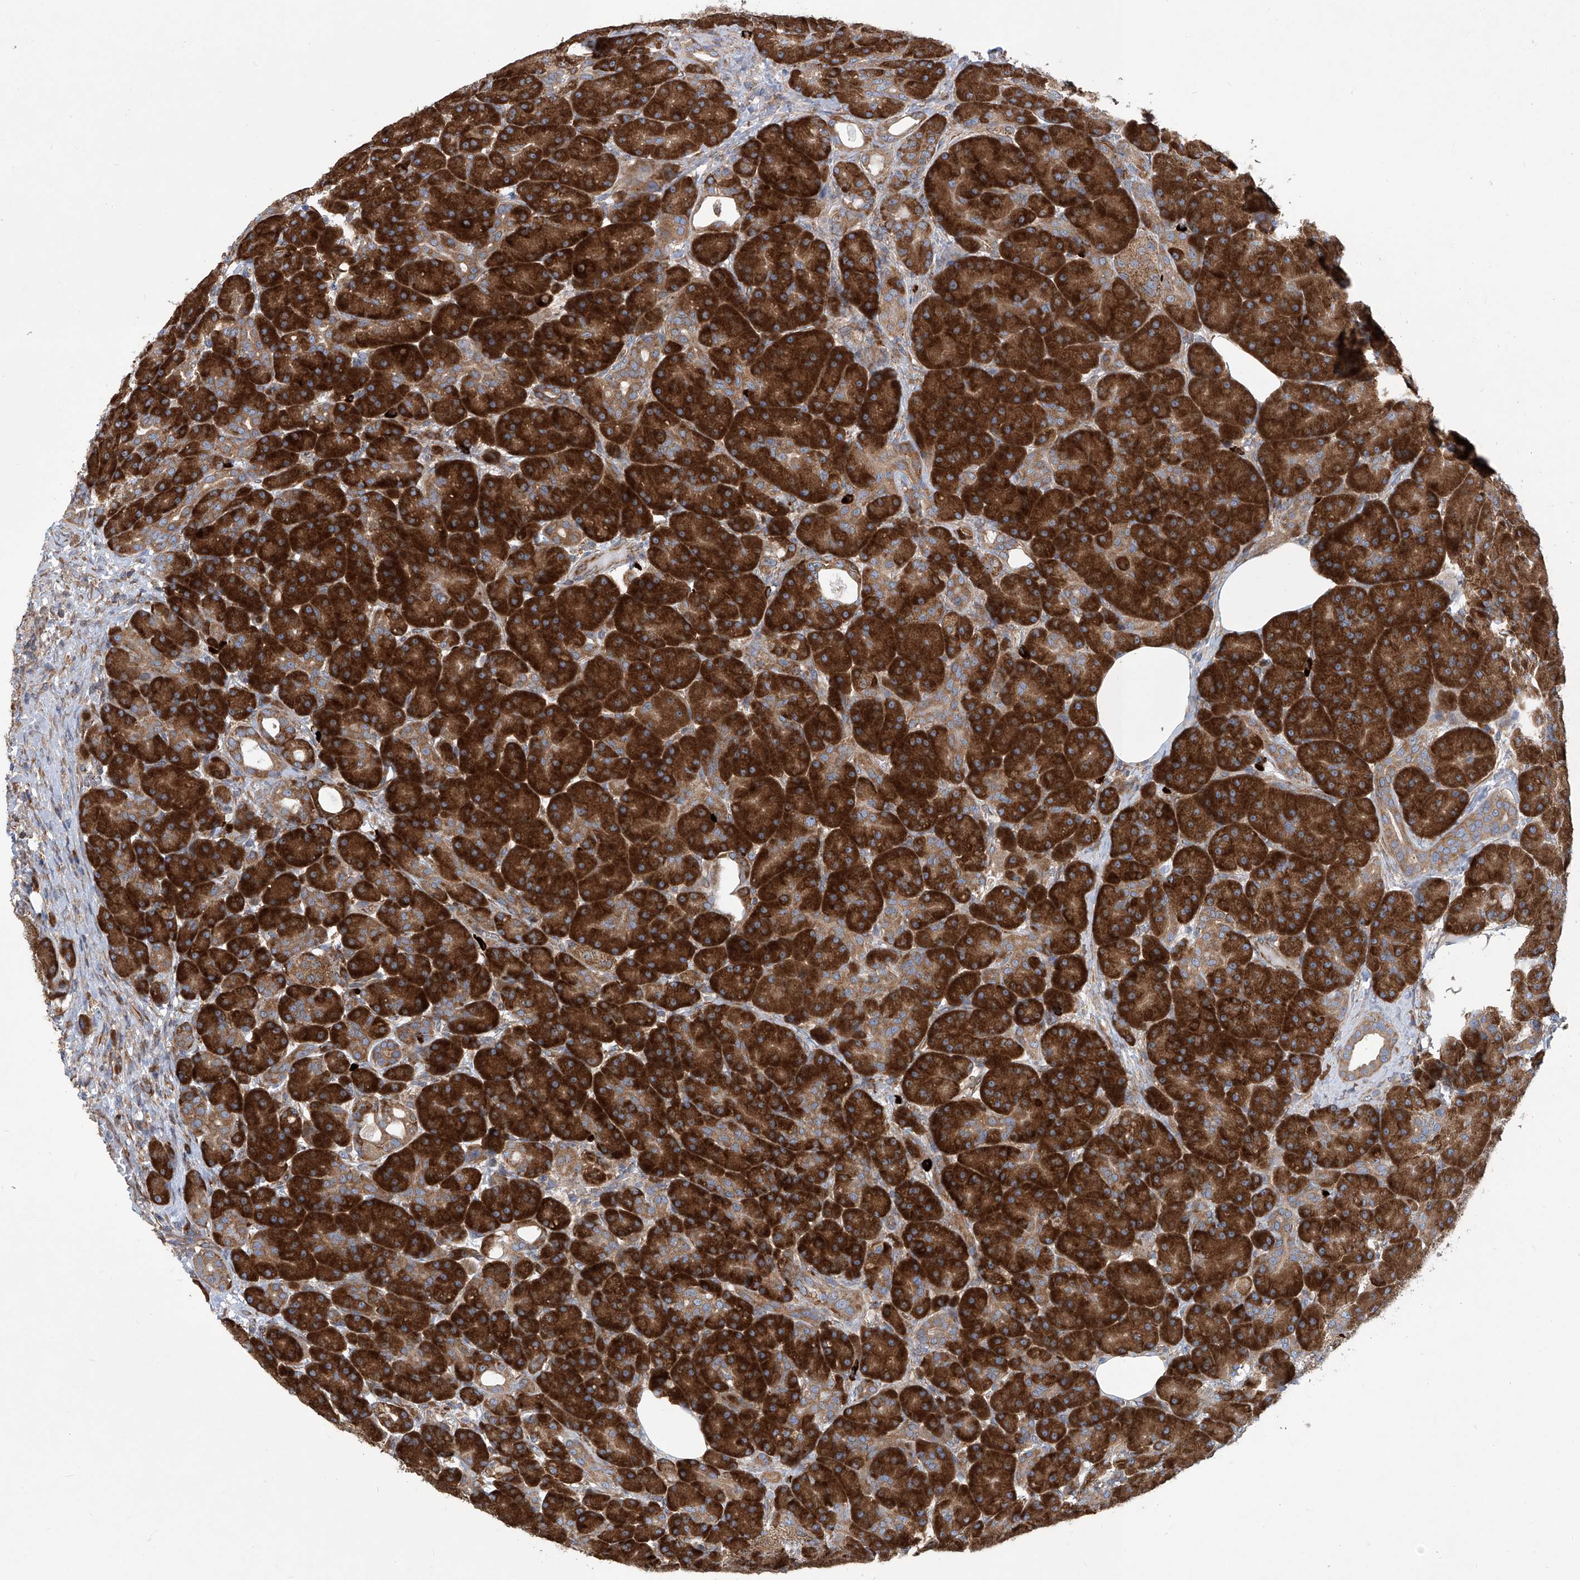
{"staining": {"intensity": "strong", "quantity": ">75%", "location": "cytoplasmic/membranous"}, "tissue": "pancreas", "cell_type": "Exocrine glandular cells", "image_type": "normal", "snomed": [{"axis": "morphology", "description": "Normal tissue, NOS"}, {"axis": "topography", "description": "Pancreas"}], "caption": "A histopathology image of human pancreas stained for a protein reveals strong cytoplasmic/membranous brown staining in exocrine glandular cells.", "gene": "SENP2", "patient": {"sex": "male", "age": 63}}